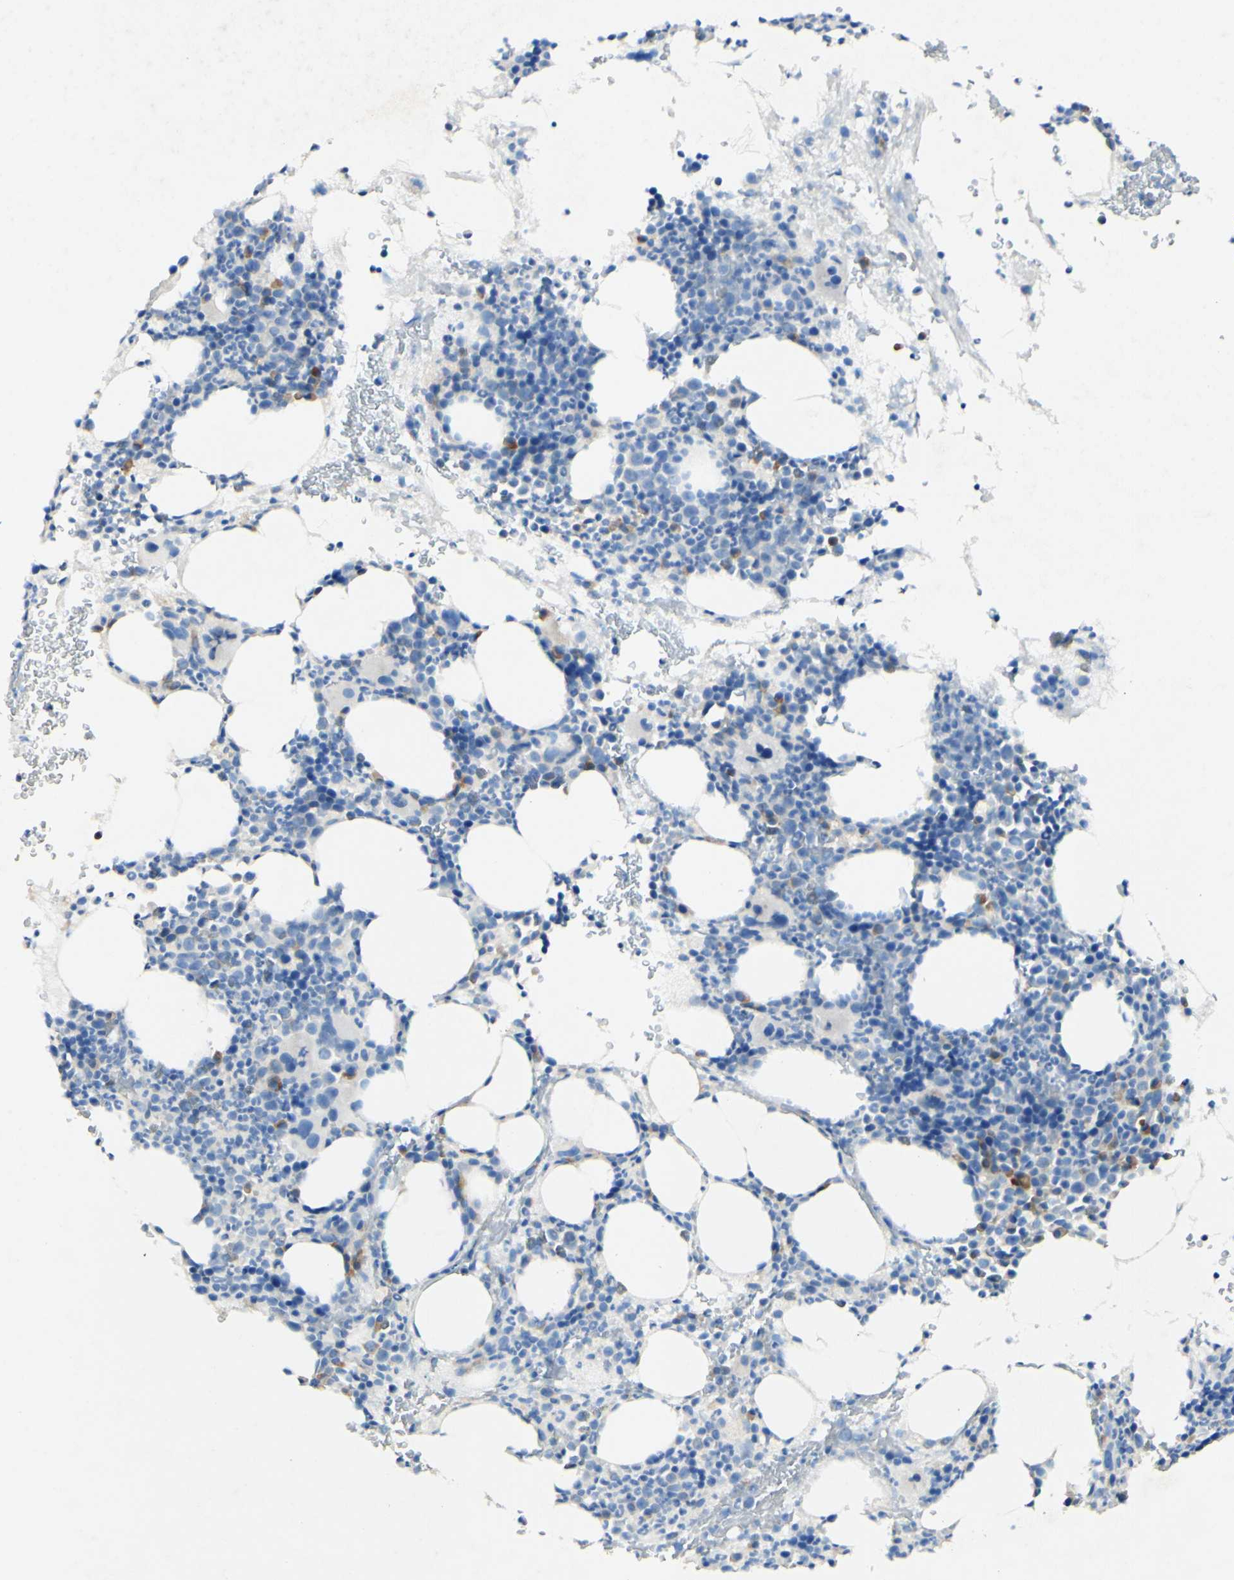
{"staining": {"intensity": "moderate", "quantity": "<25%", "location": "cytoplasmic/membranous"}, "tissue": "bone marrow", "cell_type": "Hematopoietic cells", "image_type": "normal", "snomed": [{"axis": "morphology", "description": "Normal tissue, NOS"}, {"axis": "morphology", "description": "Inflammation, NOS"}, {"axis": "topography", "description": "Bone marrow"}], "caption": "IHC (DAB) staining of unremarkable bone marrow demonstrates moderate cytoplasmic/membranous protein positivity in about <25% of hematopoietic cells.", "gene": "FGF4", "patient": {"sex": "male", "age": 73}}